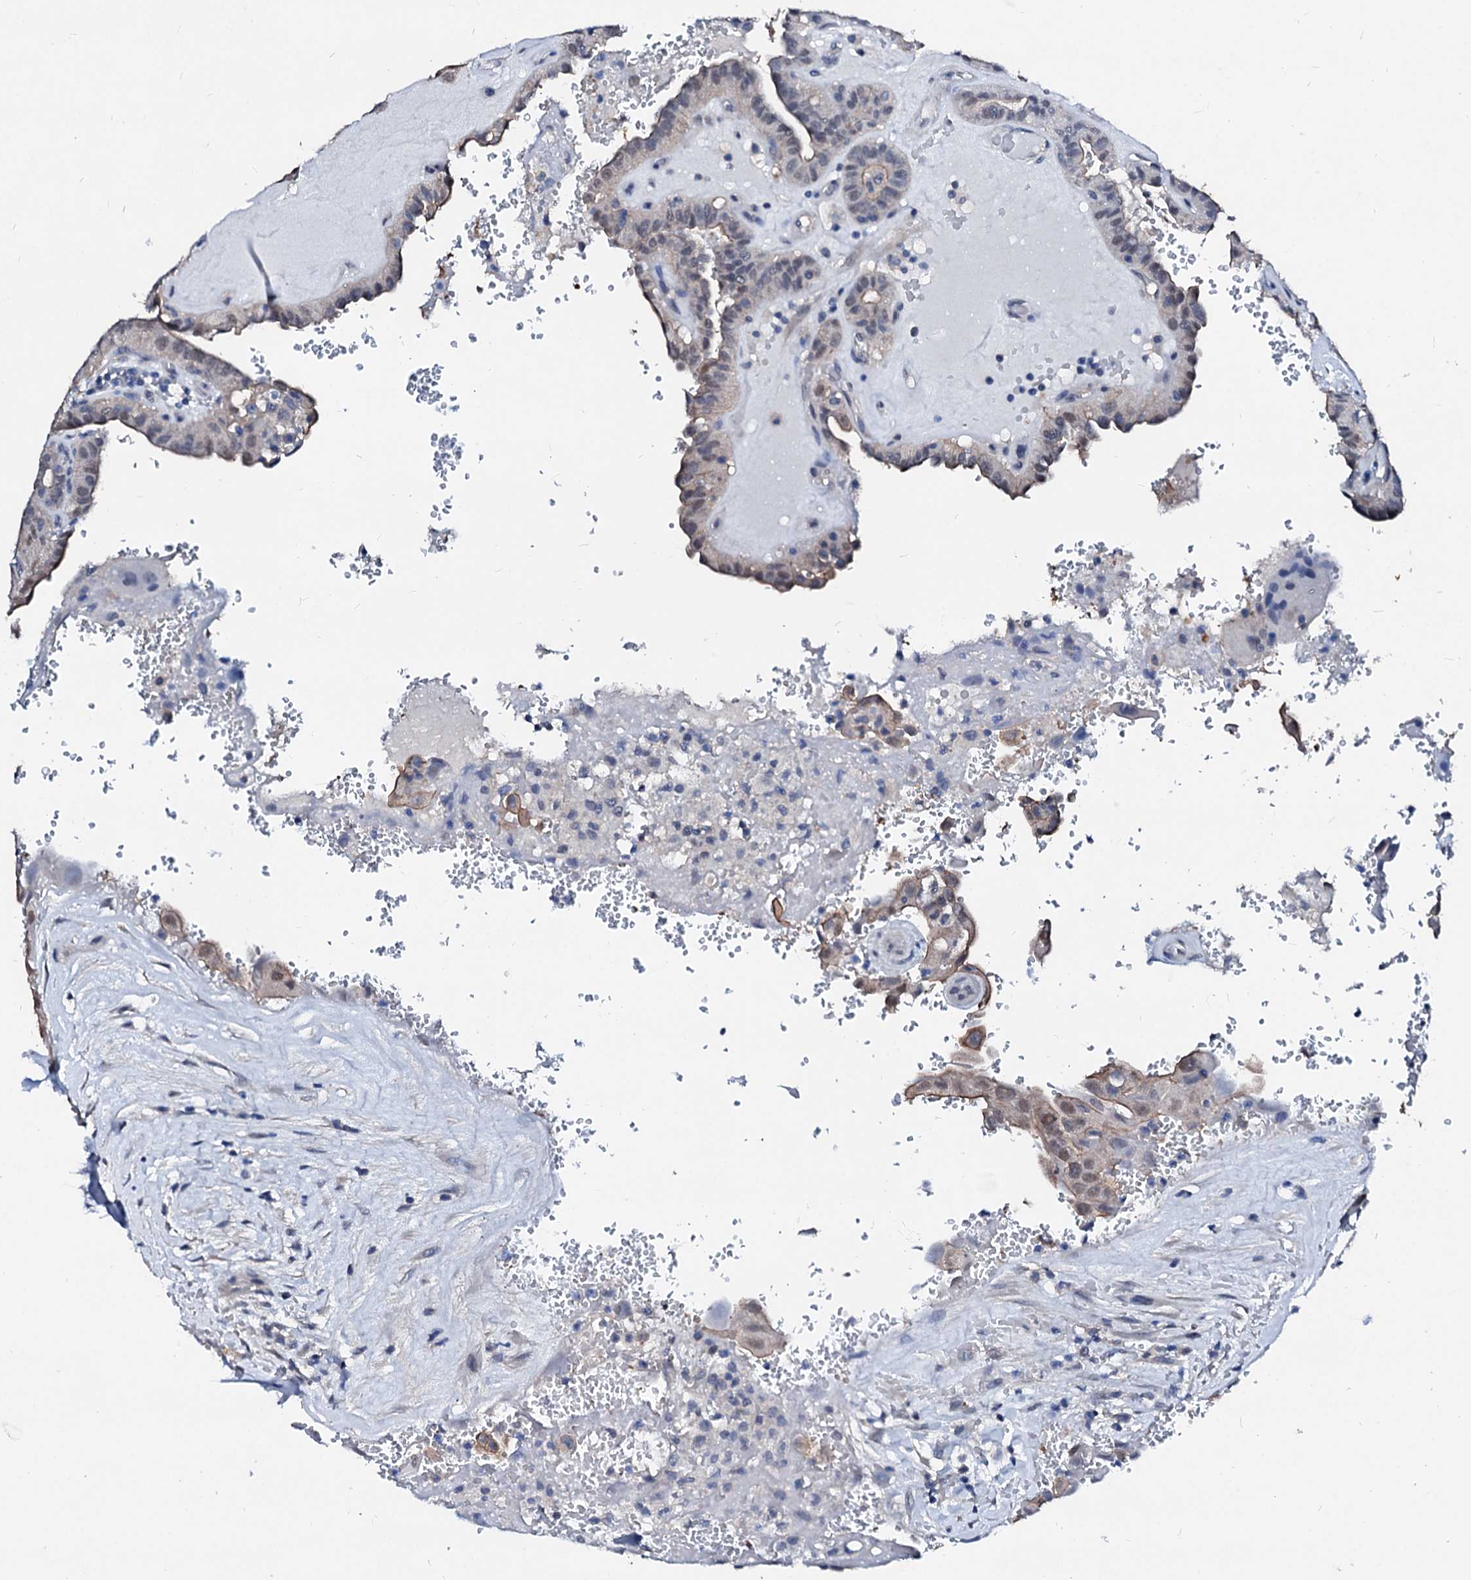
{"staining": {"intensity": "weak", "quantity": "25%-75%", "location": "cytoplasmic/membranous,nuclear"}, "tissue": "thyroid cancer", "cell_type": "Tumor cells", "image_type": "cancer", "snomed": [{"axis": "morphology", "description": "Papillary adenocarcinoma, NOS"}, {"axis": "topography", "description": "Thyroid gland"}], "caption": "Tumor cells exhibit low levels of weak cytoplasmic/membranous and nuclear staining in about 25%-75% of cells in thyroid cancer.", "gene": "CSN2", "patient": {"sex": "male", "age": 77}}